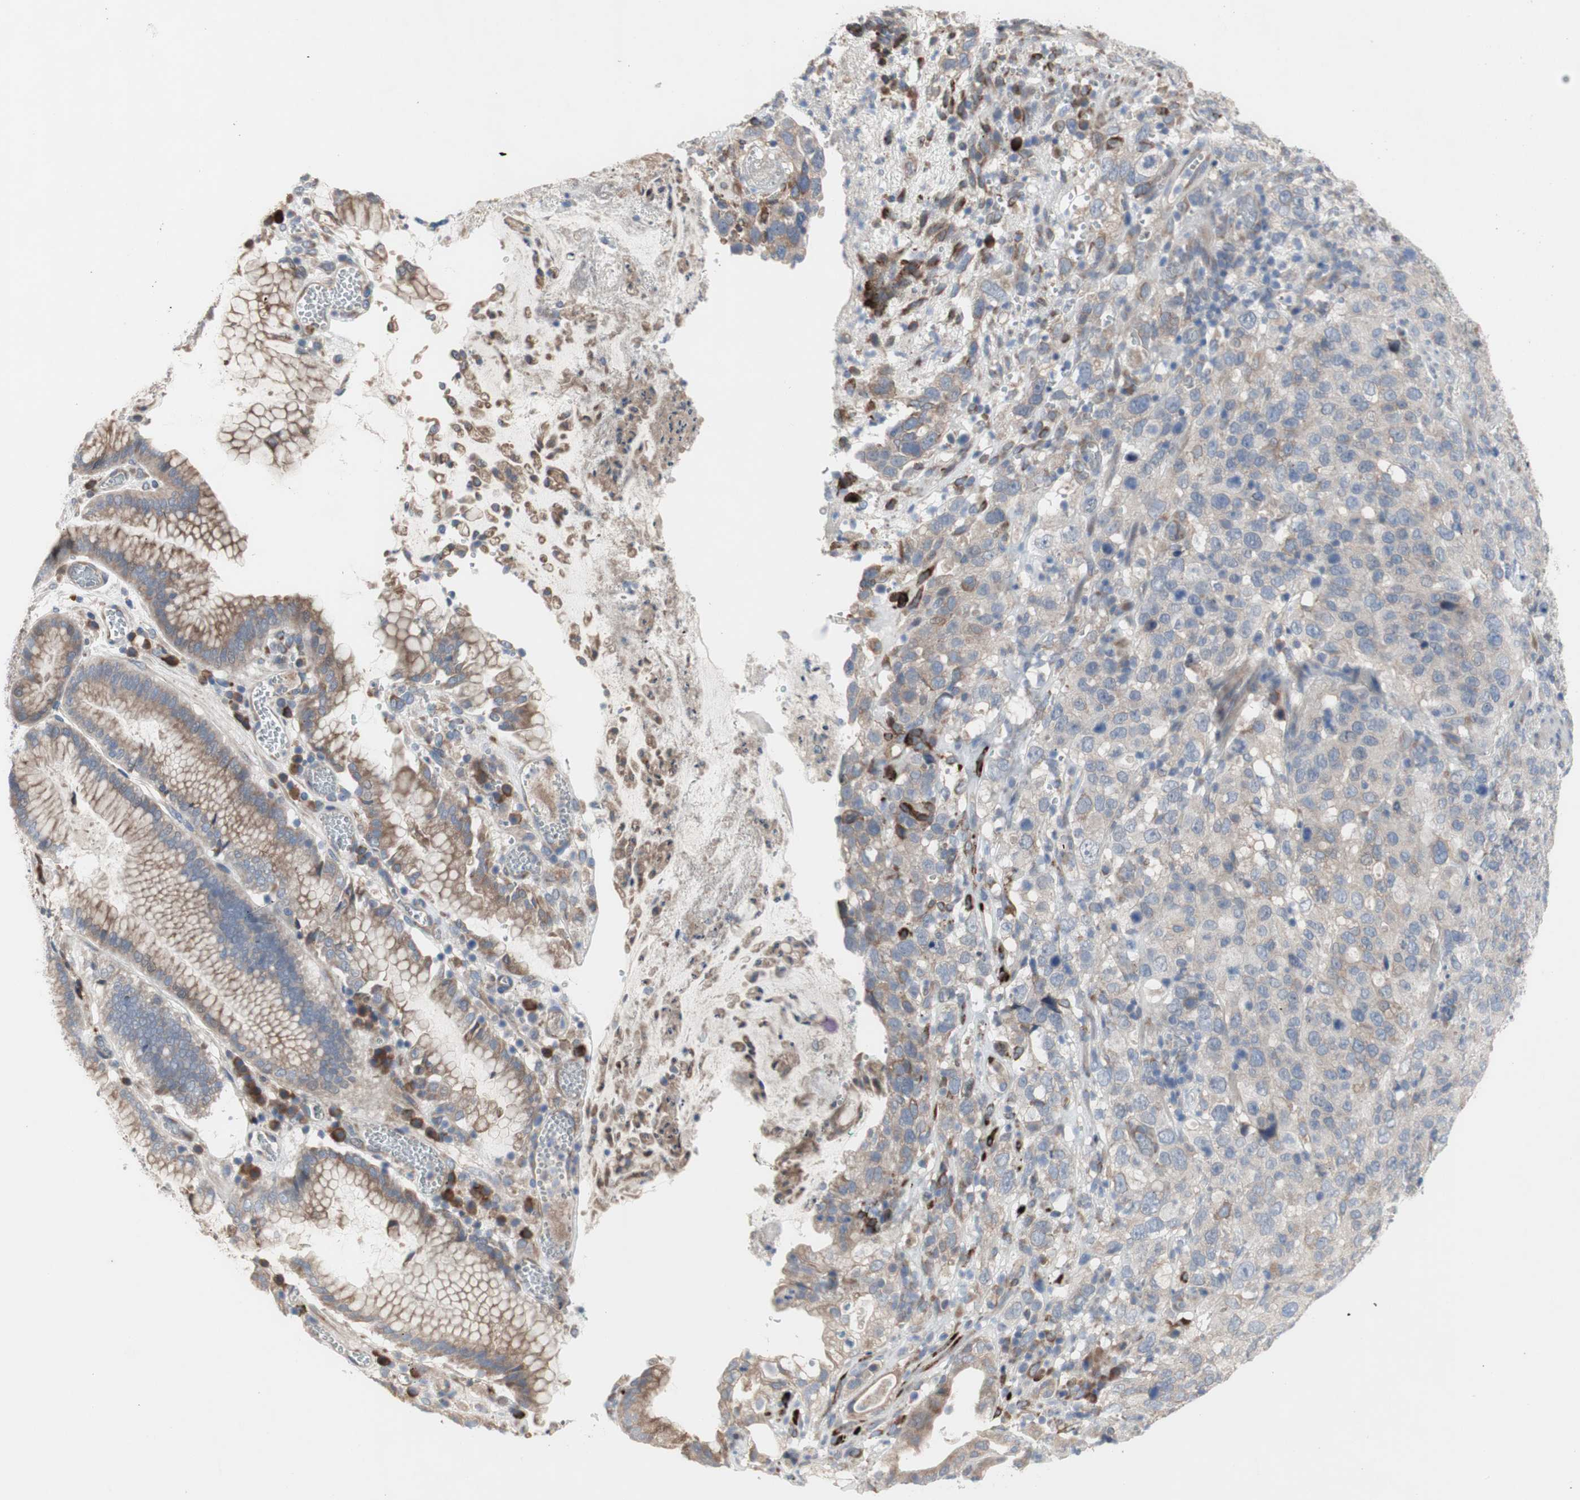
{"staining": {"intensity": "moderate", "quantity": "25%-75%", "location": "cytoplasmic/membranous"}, "tissue": "stomach cancer", "cell_type": "Tumor cells", "image_type": "cancer", "snomed": [{"axis": "morphology", "description": "Normal tissue, NOS"}, {"axis": "morphology", "description": "Adenocarcinoma, NOS"}, {"axis": "topography", "description": "Stomach"}], "caption": "Immunohistochemistry (IHC) photomicrograph of stomach cancer (adenocarcinoma) stained for a protein (brown), which exhibits medium levels of moderate cytoplasmic/membranous staining in about 25%-75% of tumor cells.", "gene": "TTC14", "patient": {"sex": "male", "age": 48}}